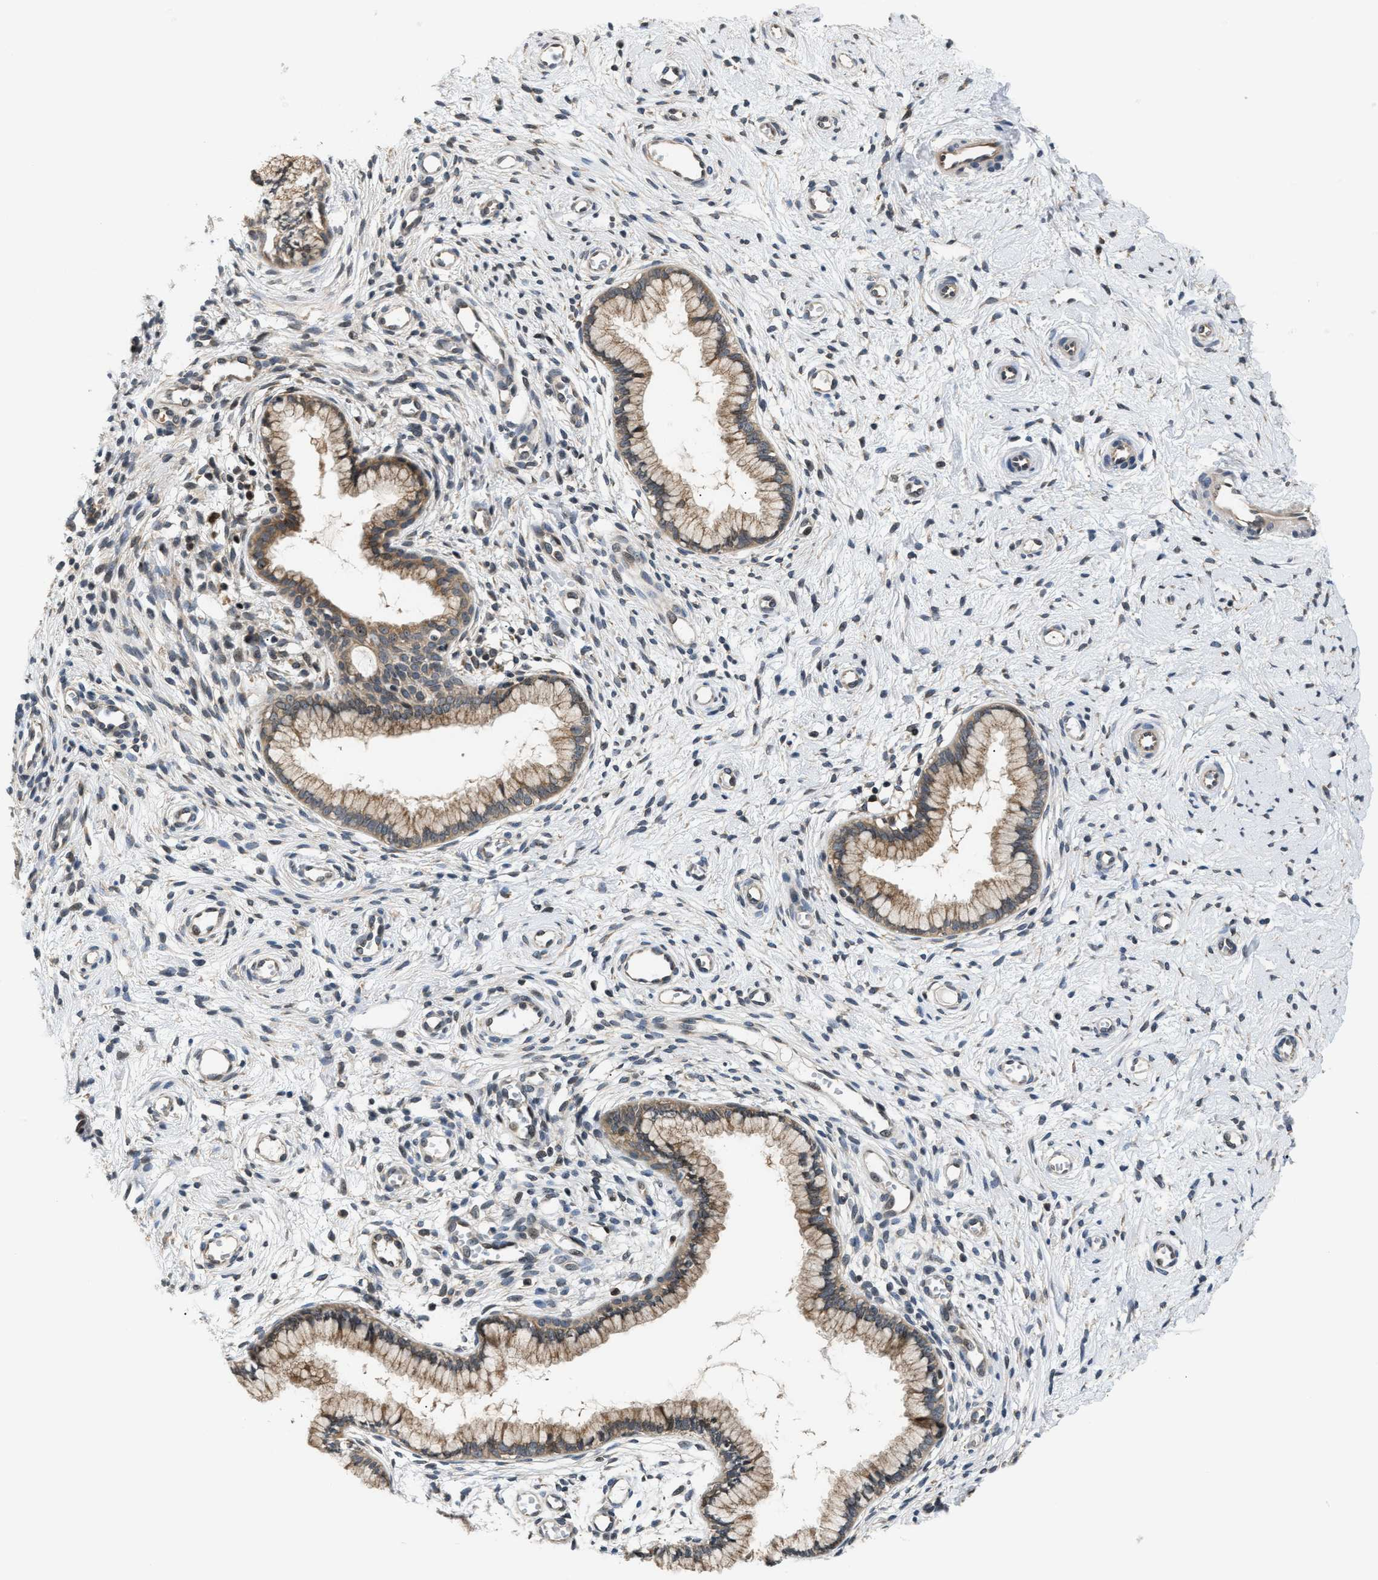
{"staining": {"intensity": "moderate", "quantity": ">75%", "location": "cytoplasmic/membranous"}, "tissue": "cervix", "cell_type": "Glandular cells", "image_type": "normal", "snomed": [{"axis": "morphology", "description": "Normal tissue, NOS"}, {"axis": "topography", "description": "Cervix"}], "caption": "Benign cervix shows moderate cytoplasmic/membranous expression in approximately >75% of glandular cells, visualized by immunohistochemistry. Ihc stains the protein in brown and the nuclei are stained blue.", "gene": "RAB29", "patient": {"sex": "female", "age": 65}}